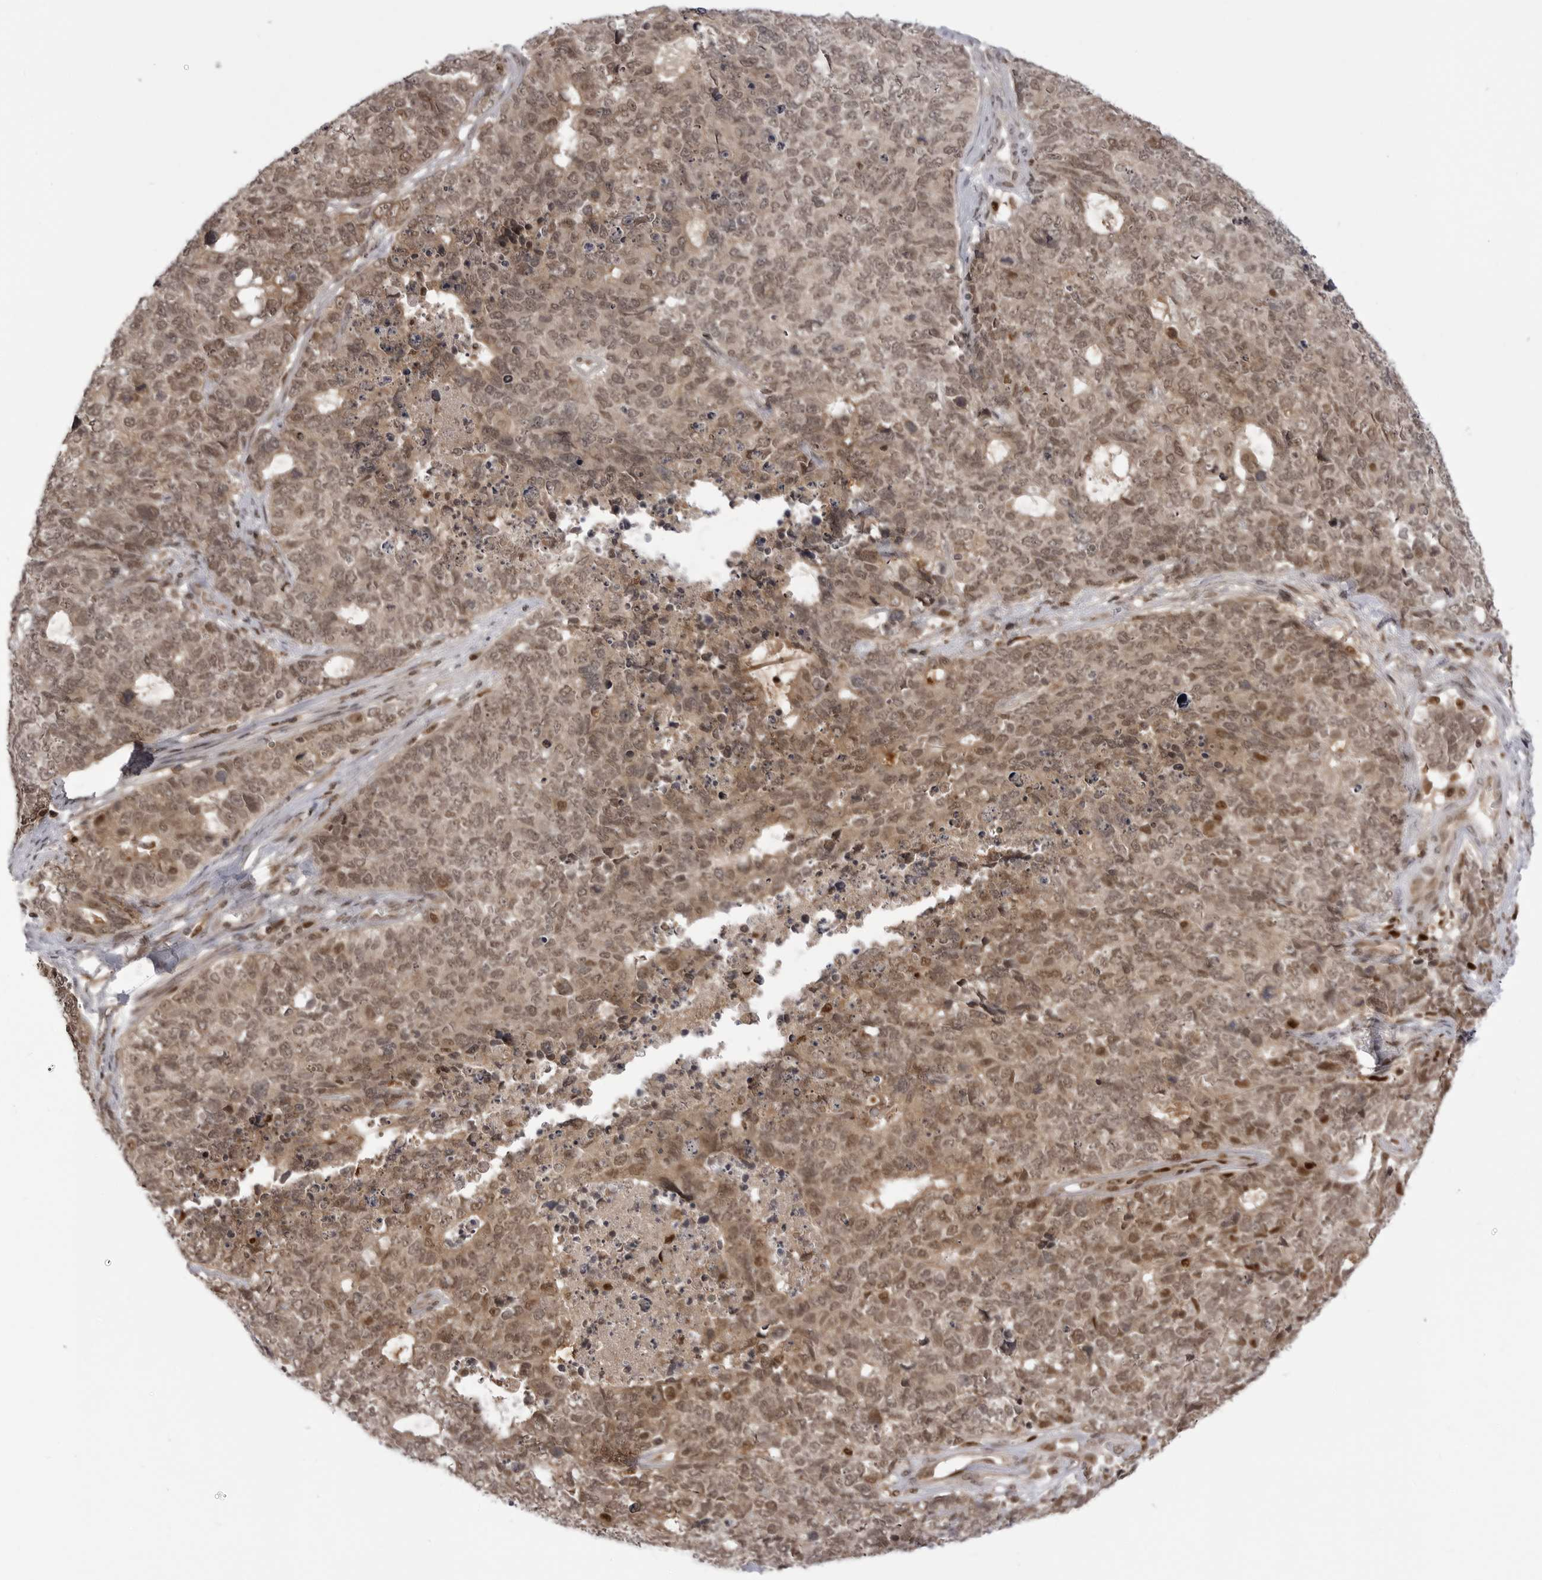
{"staining": {"intensity": "moderate", "quantity": ">75%", "location": "cytoplasmic/membranous,nuclear"}, "tissue": "cervical cancer", "cell_type": "Tumor cells", "image_type": "cancer", "snomed": [{"axis": "morphology", "description": "Squamous cell carcinoma, NOS"}, {"axis": "topography", "description": "Cervix"}], "caption": "Cervical cancer (squamous cell carcinoma) was stained to show a protein in brown. There is medium levels of moderate cytoplasmic/membranous and nuclear expression in approximately >75% of tumor cells.", "gene": "PTK2B", "patient": {"sex": "female", "age": 63}}